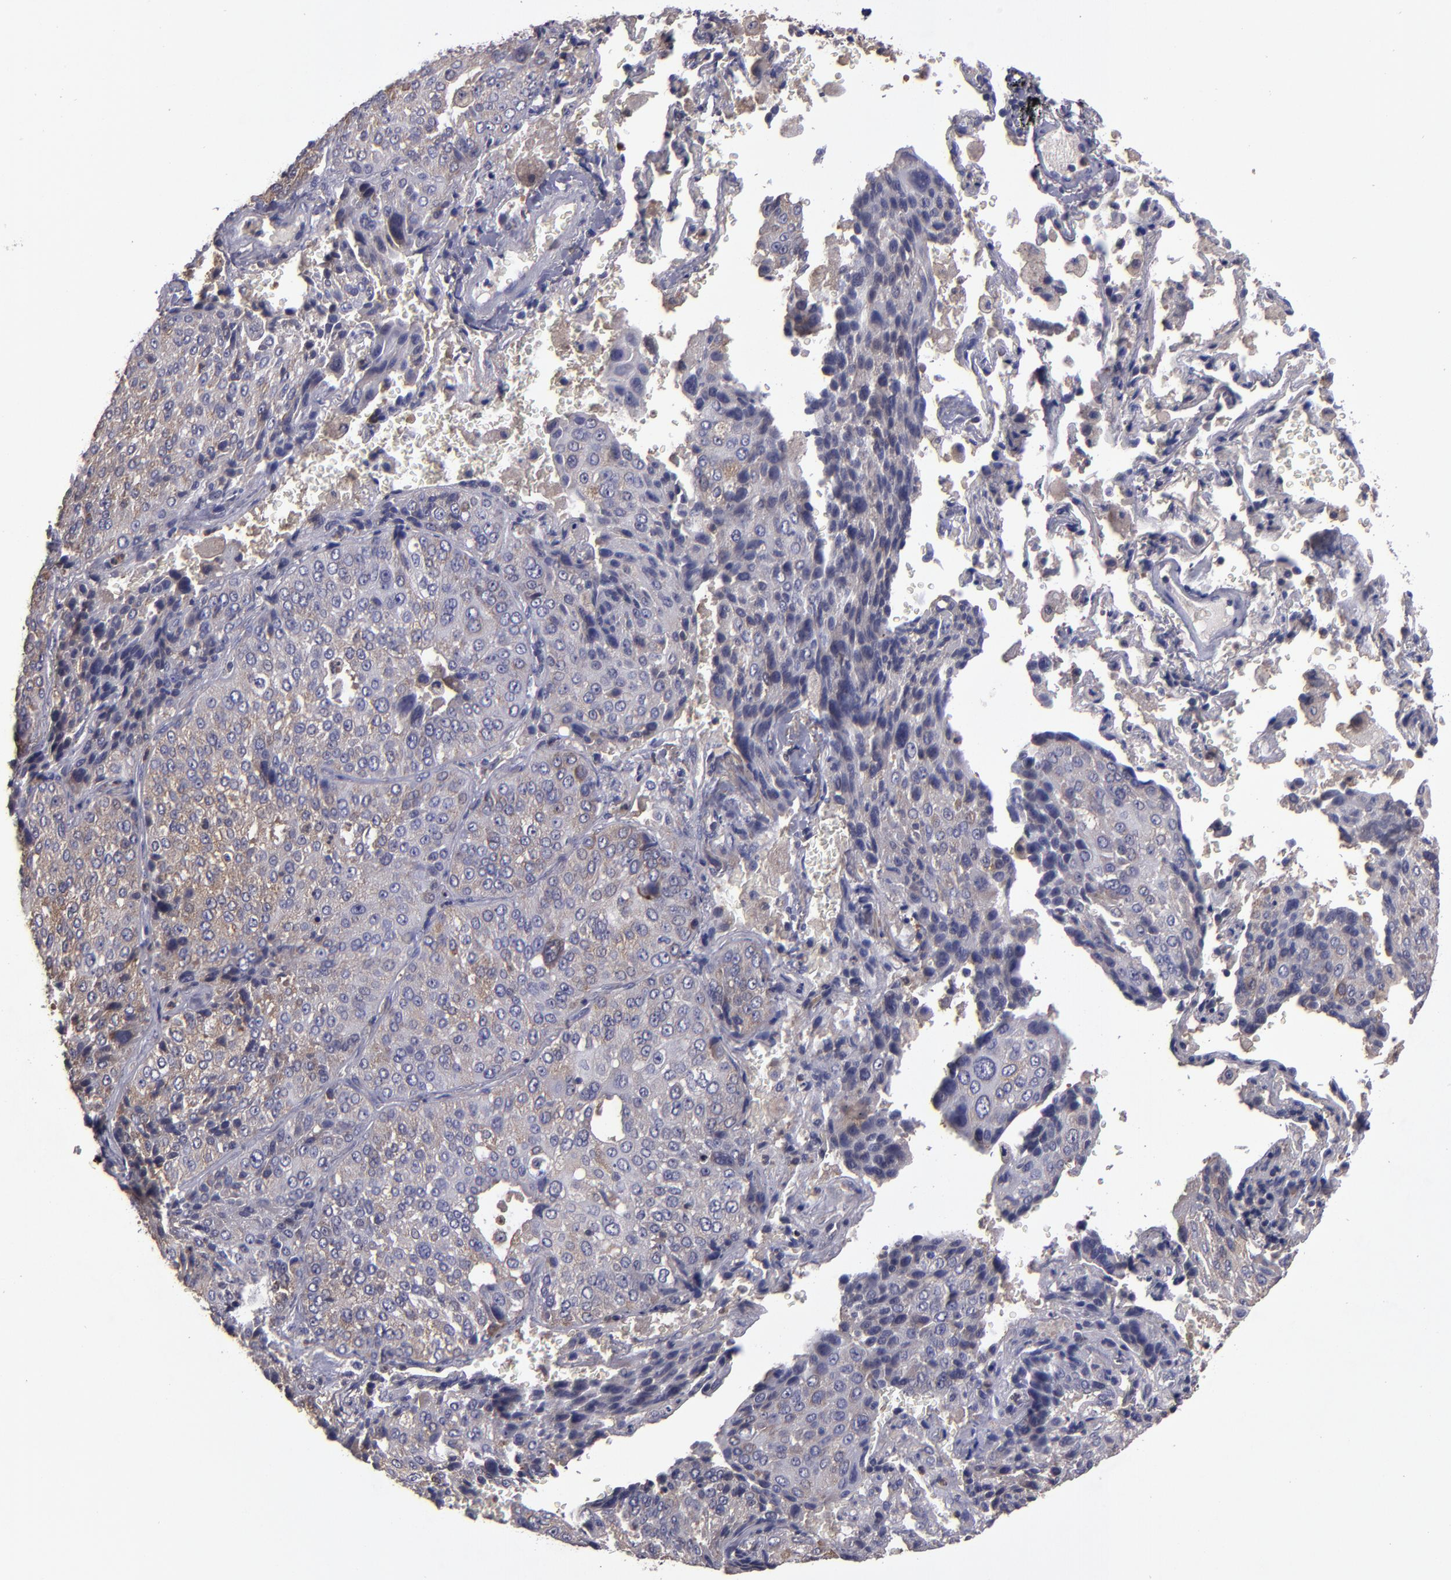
{"staining": {"intensity": "weak", "quantity": "25%-75%", "location": "cytoplasmic/membranous"}, "tissue": "lung cancer", "cell_type": "Tumor cells", "image_type": "cancer", "snomed": [{"axis": "morphology", "description": "Squamous cell carcinoma, NOS"}, {"axis": "topography", "description": "Lung"}], "caption": "Lung cancer (squamous cell carcinoma) tissue displays weak cytoplasmic/membranous expression in approximately 25%-75% of tumor cells", "gene": "CARS1", "patient": {"sex": "male", "age": 54}}